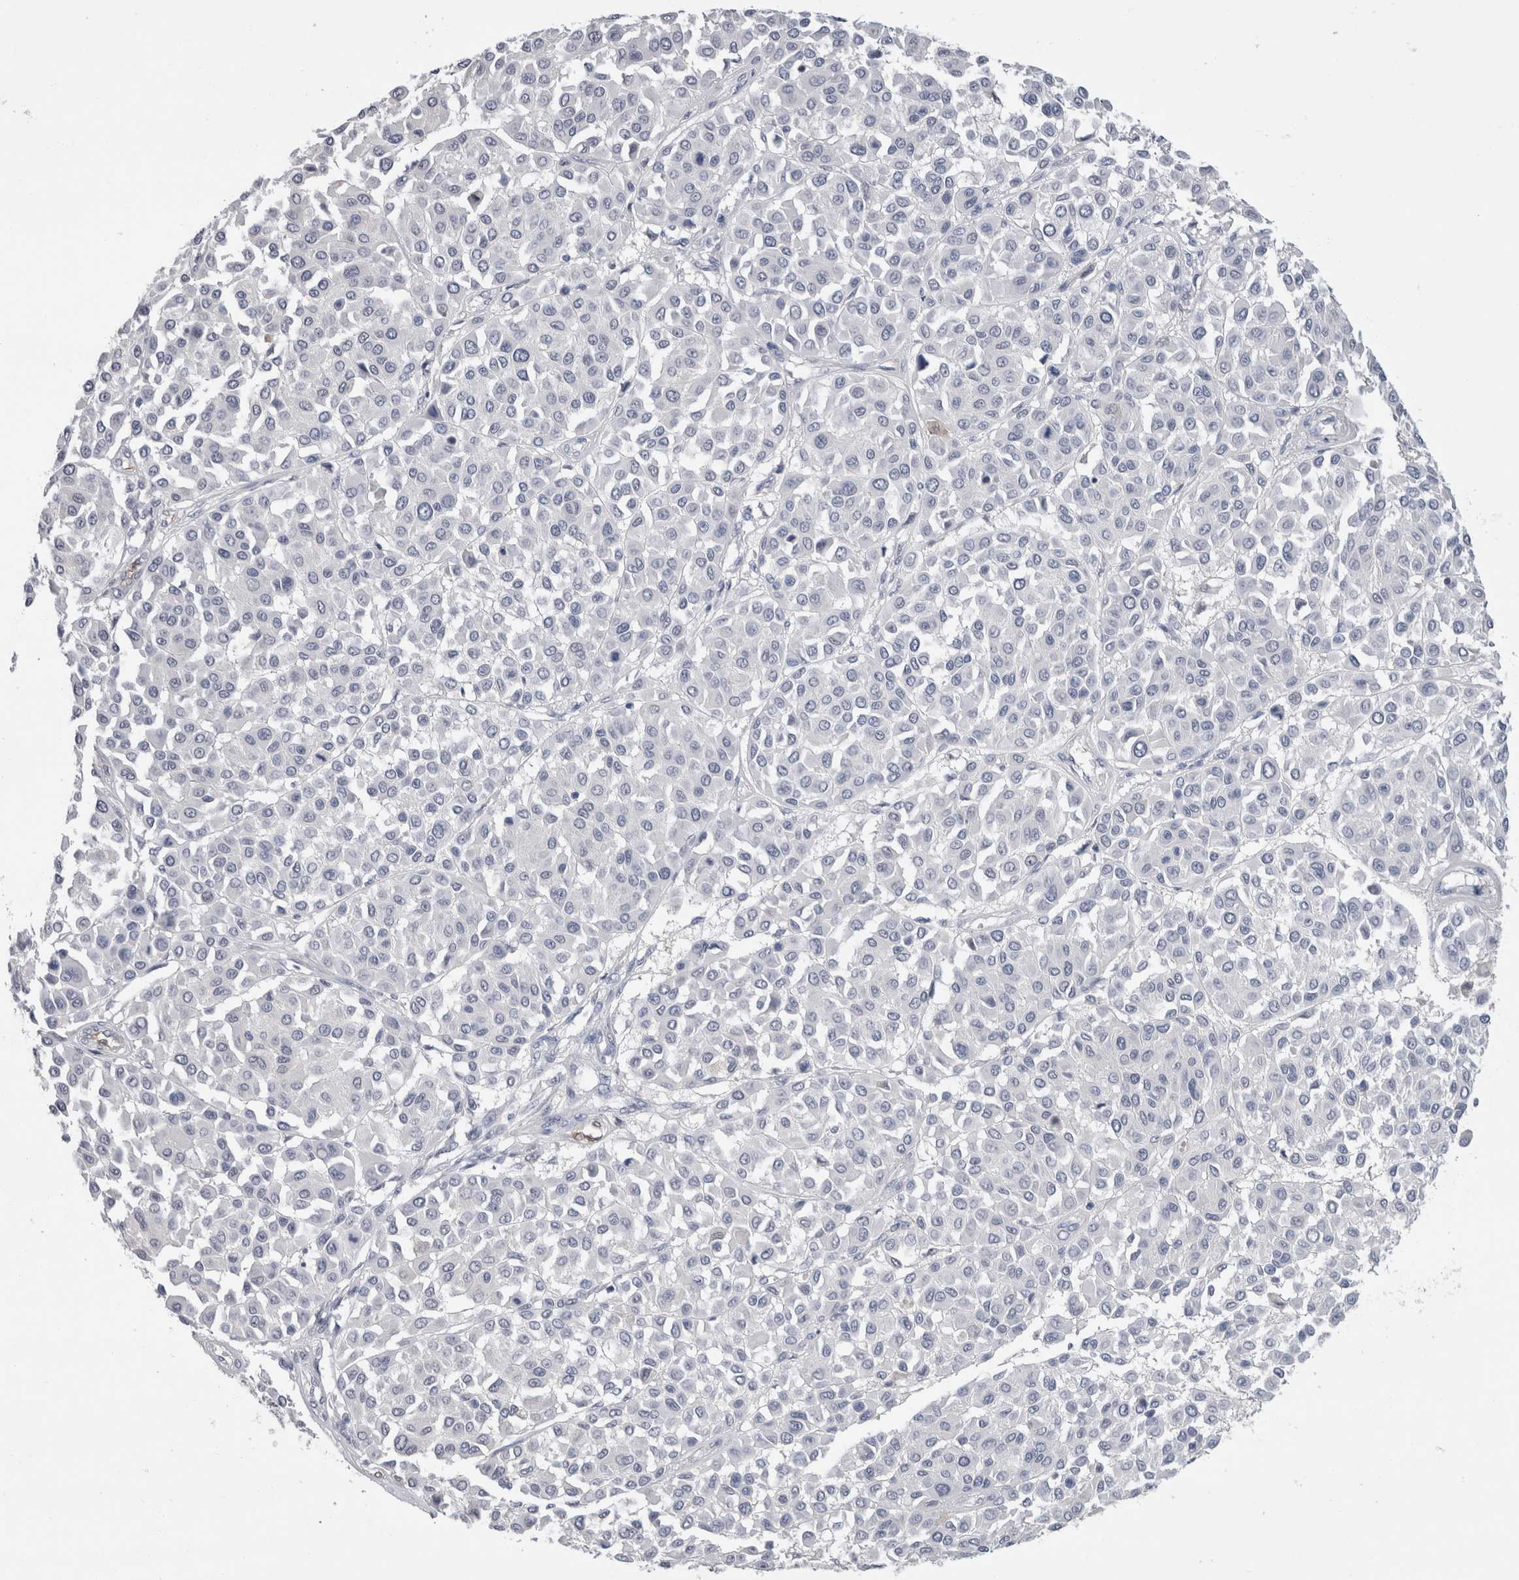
{"staining": {"intensity": "negative", "quantity": "none", "location": "none"}, "tissue": "melanoma", "cell_type": "Tumor cells", "image_type": "cancer", "snomed": [{"axis": "morphology", "description": "Malignant melanoma, Metastatic site"}, {"axis": "topography", "description": "Soft tissue"}], "caption": "Histopathology image shows no protein positivity in tumor cells of malignant melanoma (metastatic site) tissue.", "gene": "FABP4", "patient": {"sex": "male", "age": 41}}